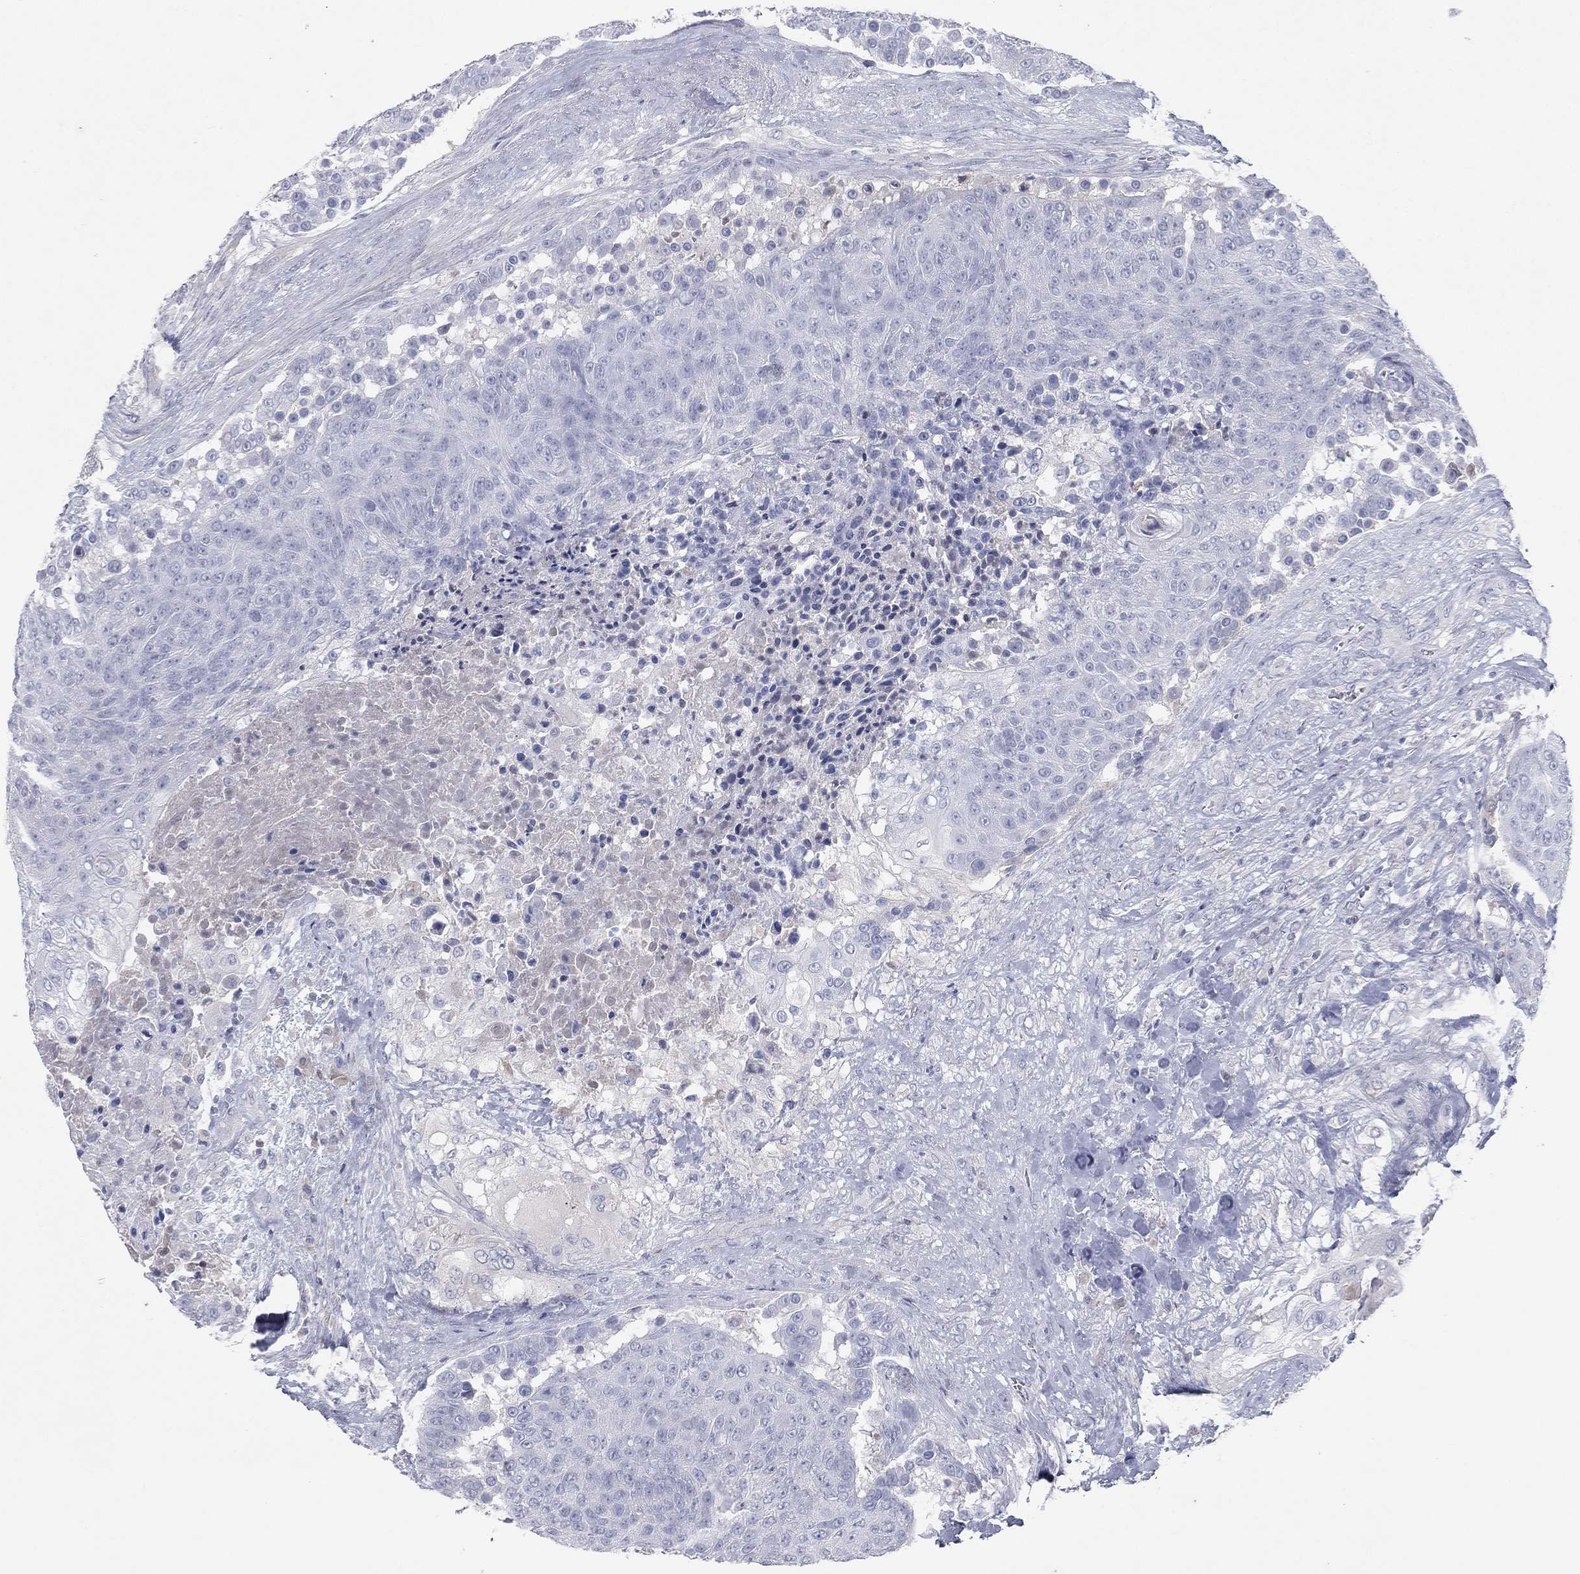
{"staining": {"intensity": "negative", "quantity": "none", "location": "none"}, "tissue": "urothelial cancer", "cell_type": "Tumor cells", "image_type": "cancer", "snomed": [{"axis": "morphology", "description": "Urothelial carcinoma, High grade"}, {"axis": "topography", "description": "Urinary bladder"}], "caption": "IHC of human urothelial carcinoma (high-grade) demonstrates no expression in tumor cells.", "gene": "CPT1B", "patient": {"sex": "female", "age": 63}}